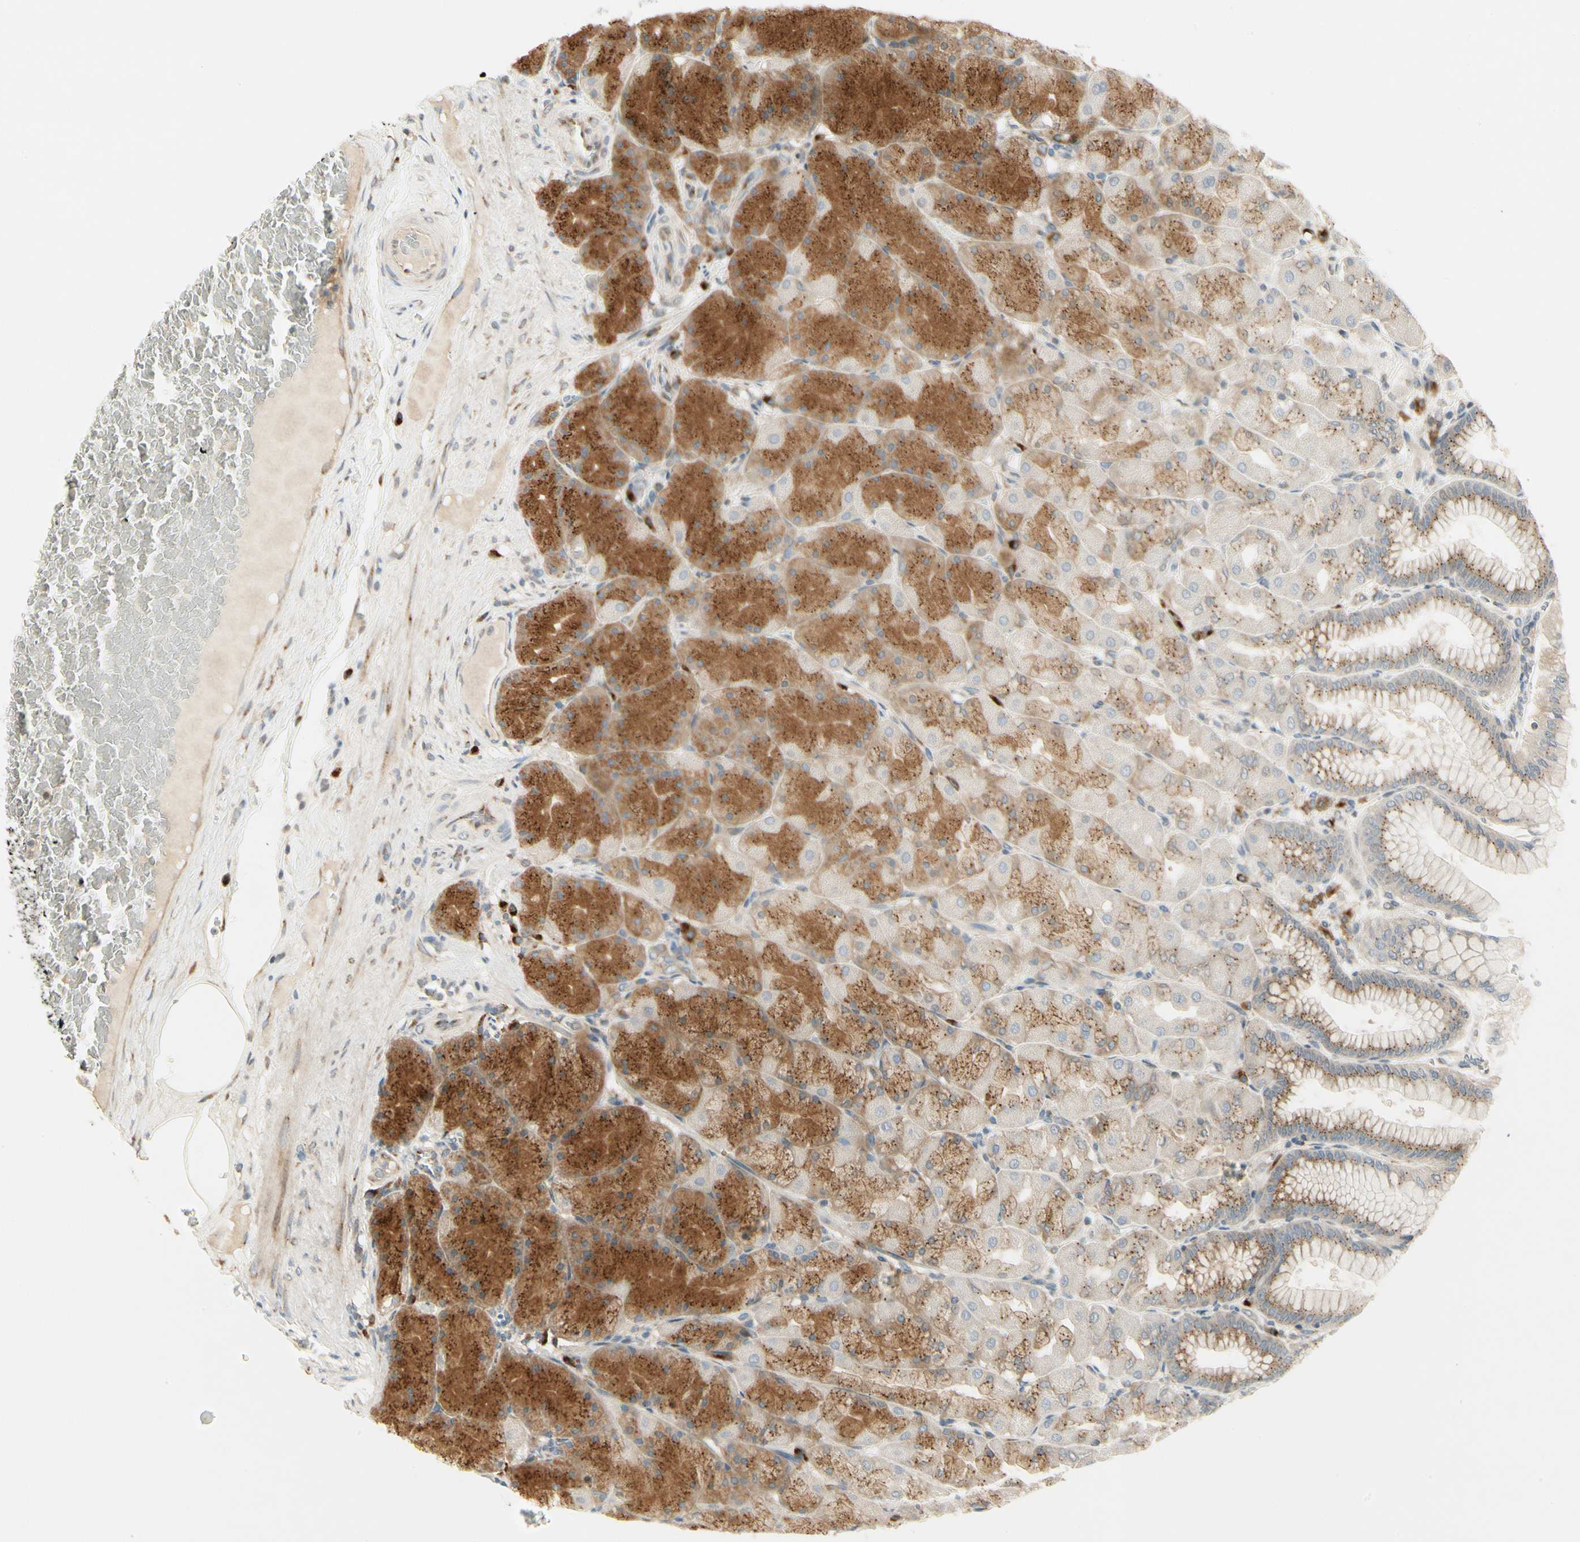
{"staining": {"intensity": "moderate", "quantity": ">75%", "location": "cytoplasmic/membranous"}, "tissue": "stomach", "cell_type": "Glandular cells", "image_type": "normal", "snomed": [{"axis": "morphology", "description": "Normal tissue, NOS"}, {"axis": "topography", "description": "Stomach, upper"}], "caption": "This histopathology image exhibits normal stomach stained with immunohistochemistry to label a protein in brown. The cytoplasmic/membranous of glandular cells show moderate positivity for the protein. Nuclei are counter-stained blue.", "gene": "MANSC1", "patient": {"sex": "female", "age": 56}}